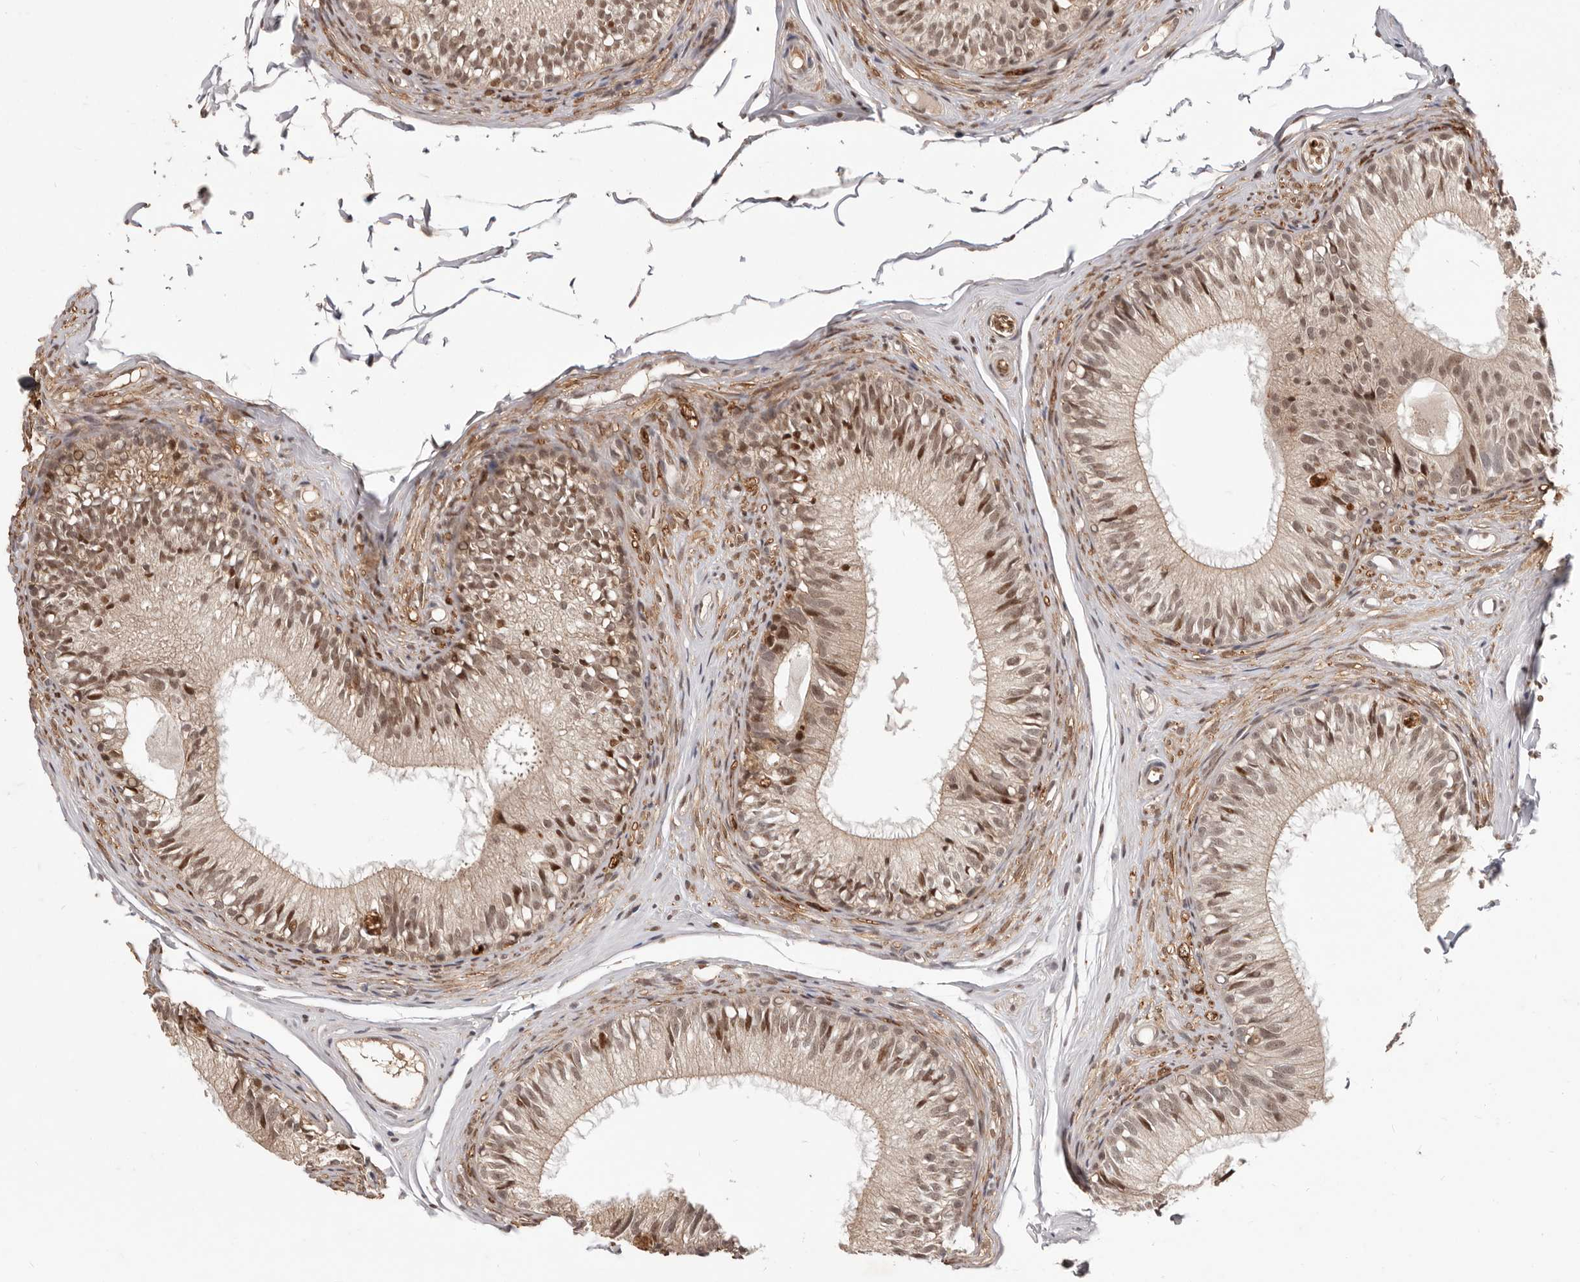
{"staining": {"intensity": "moderate", "quantity": ">75%", "location": "nuclear"}, "tissue": "epididymis", "cell_type": "Glandular cells", "image_type": "normal", "snomed": [{"axis": "morphology", "description": "Normal tissue, NOS"}, {"axis": "morphology", "description": "Seminoma in situ"}, {"axis": "topography", "description": "Testis"}, {"axis": "topography", "description": "Epididymis"}], "caption": "Benign epididymis shows moderate nuclear positivity in approximately >75% of glandular cells Nuclei are stained in blue..", "gene": "NCOA3", "patient": {"sex": "male", "age": 28}}